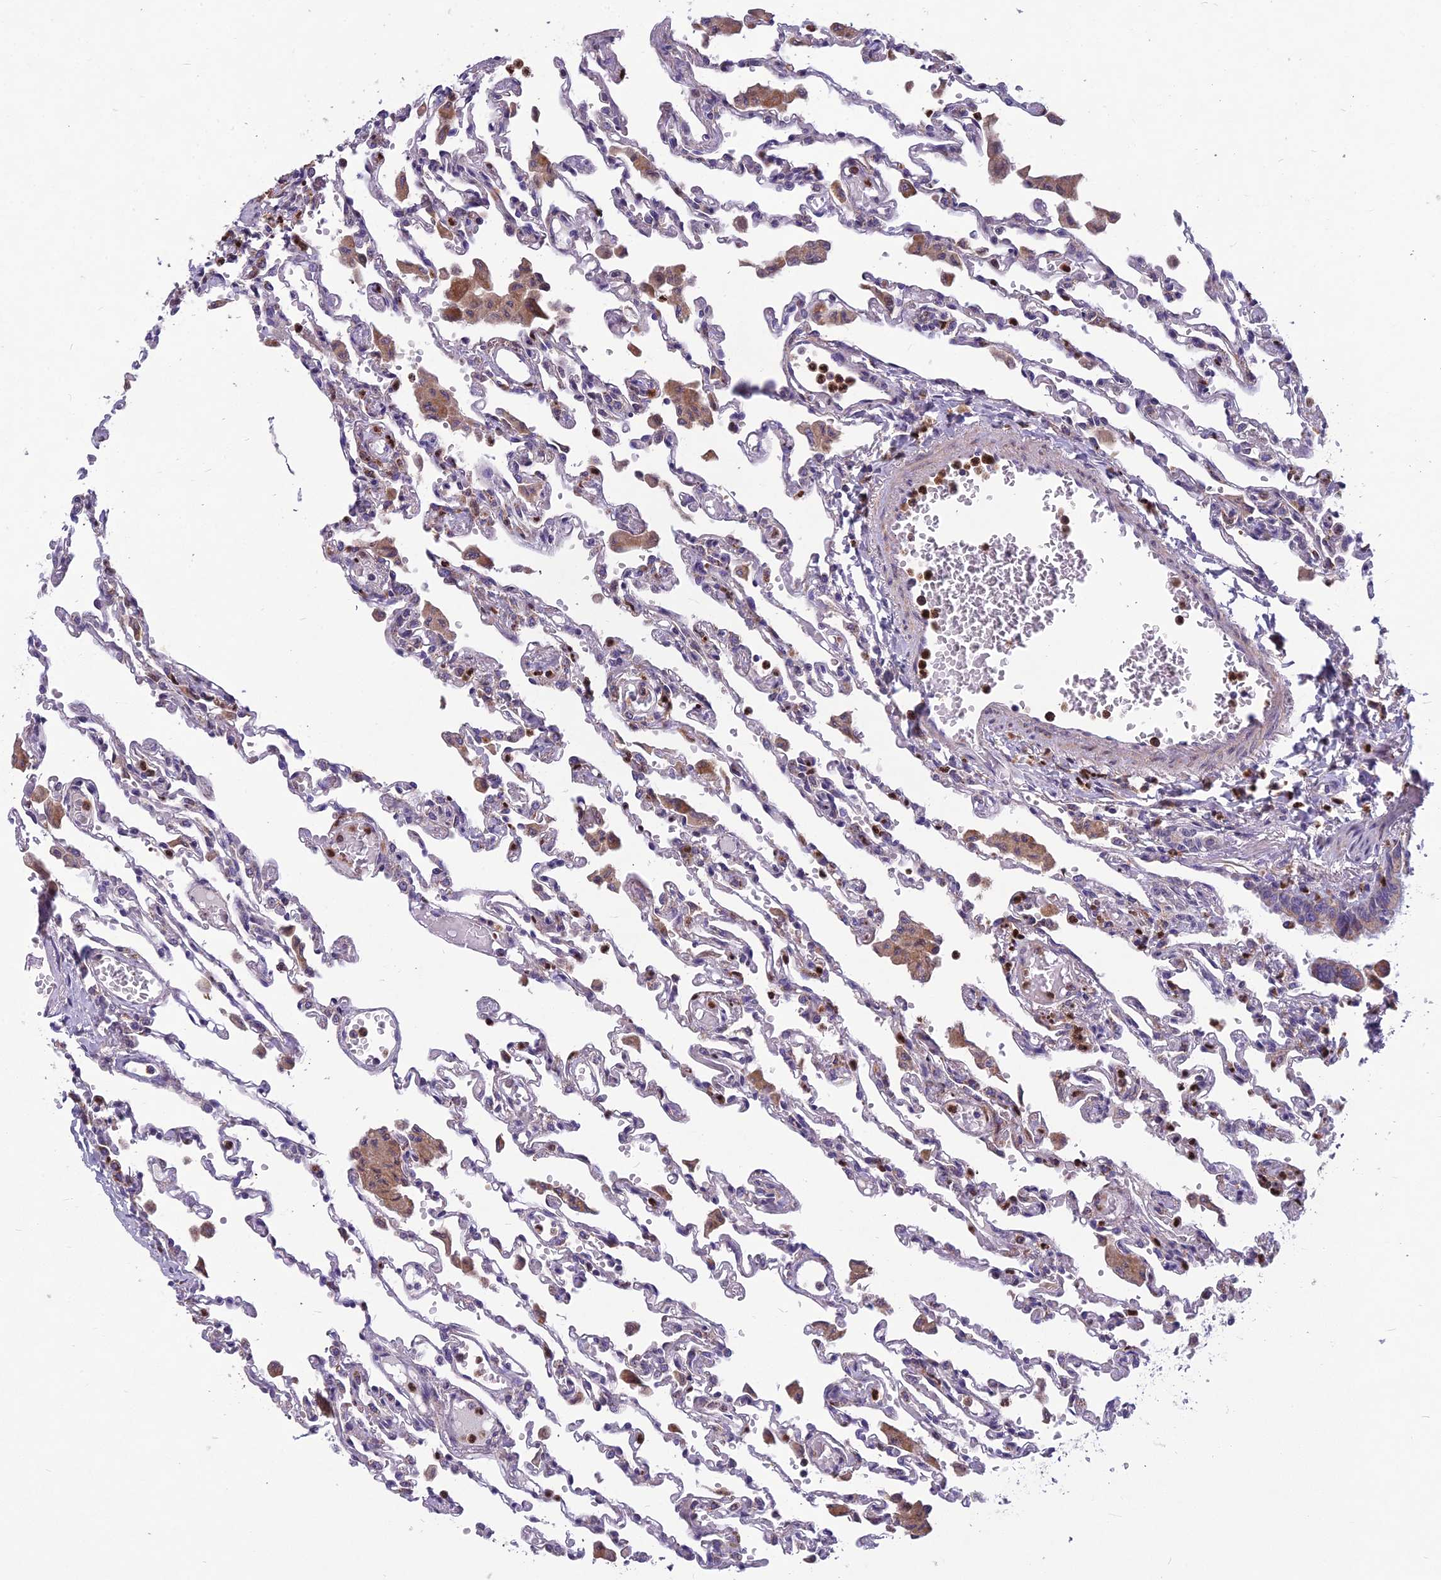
{"staining": {"intensity": "negative", "quantity": "none", "location": "none"}, "tissue": "lung", "cell_type": "Alveolar cells", "image_type": "normal", "snomed": [{"axis": "morphology", "description": "Normal tissue, NOS"}, {"axis": "topography", "description": "Bronchus"}, {"axis": "topography", "description": "Lung"}], "caption": "The micrograph reveals no staining of alveolar cells in benign lung. (Brightfield microscopy of DAB (3,3'-diaminobenzidine) IHC at high magnification).", "gene": "ENSG00000188897", "patient": {"sex": "female", "age": 49}}